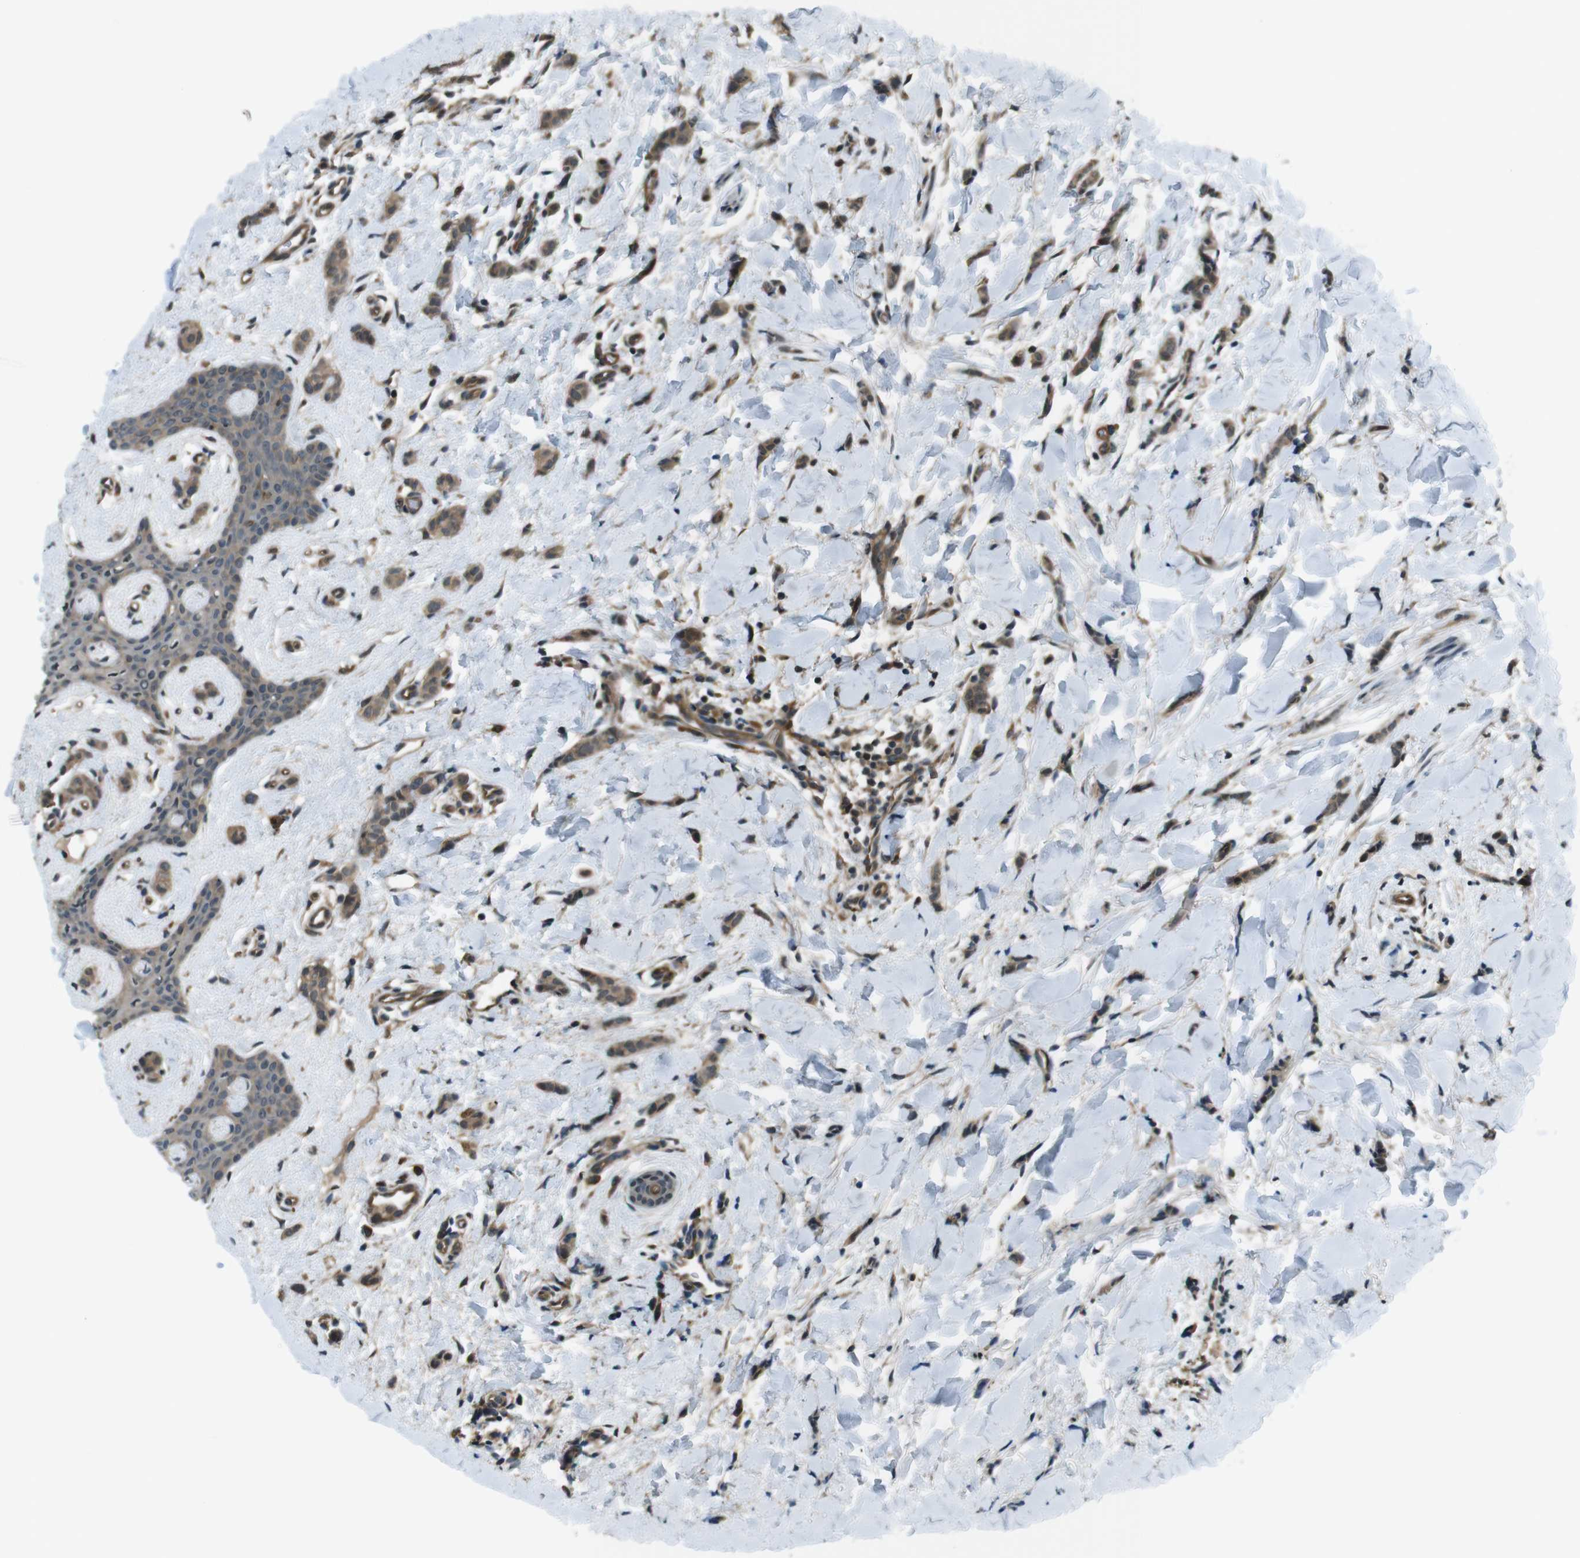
{"staining": {"intensity": "moderate", "quantity": ">75%", "location": "cytoplasmic/membranous"}, "tissue": "breast cancer", "cell_type": "Tumor cells", "image_type": "cancer", "snomed": [{"axis": "morphology", "description": "Lobular carcinoma"}, {"axis": "topography", "description": "Skin"}, {"axis": "topography", "description": "Breast"}], "caption": "Breast lobular carcinoma stained with DAB (3,3'-diaminobenzidine) immunohistochemistry (IHC) shows medium levels of moderate cytoplasmic/membranous staining in approximately >75% of tumor cells.", "gene": "TIAM2", "patient": {"sex": "female", "age": 46}}